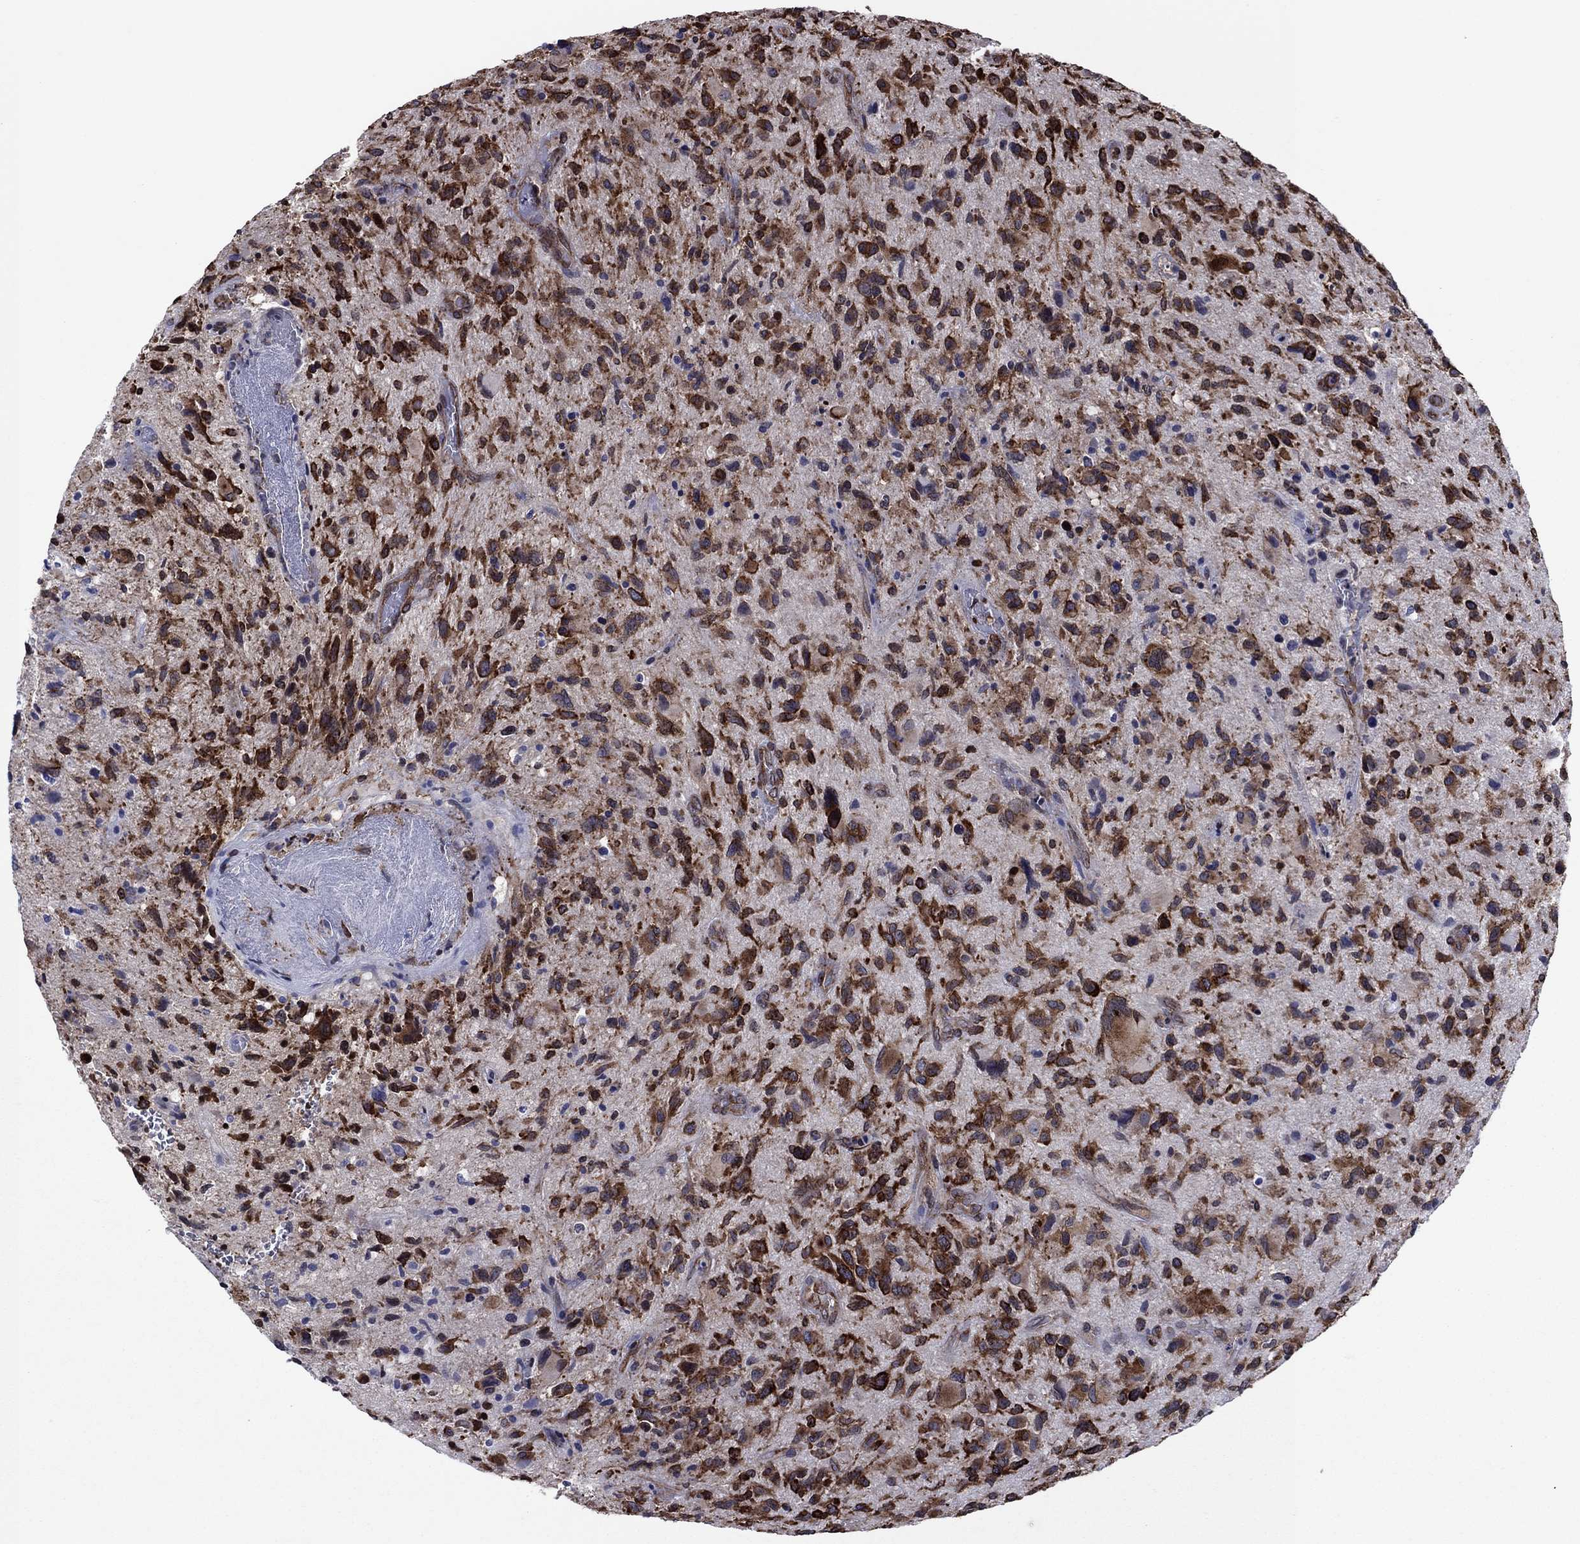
{"staining": {"intensity": "strong", "quantity": ">75%", "location": "cytoplasmic/membranous"}, "tissue": "glioma", "cell_type": "Tumor cells", "image_type": "cancer", "snomed": [{"axis": "morphology", "description": "Glioma, malignant, NOS"}, {"axis": "morphology", "description": "Glioma, malignant, High grade"}, {"axis": "topography", "description": "Brain"}], "caption": "Immunohistochemical staining of human glioma demonstrates high levels of strong cytoplasmic/membranous protein staining in approximately >75% of tumor cells.", "gene": "YBX1", "patient": {"sex": "female", "age": 71}}